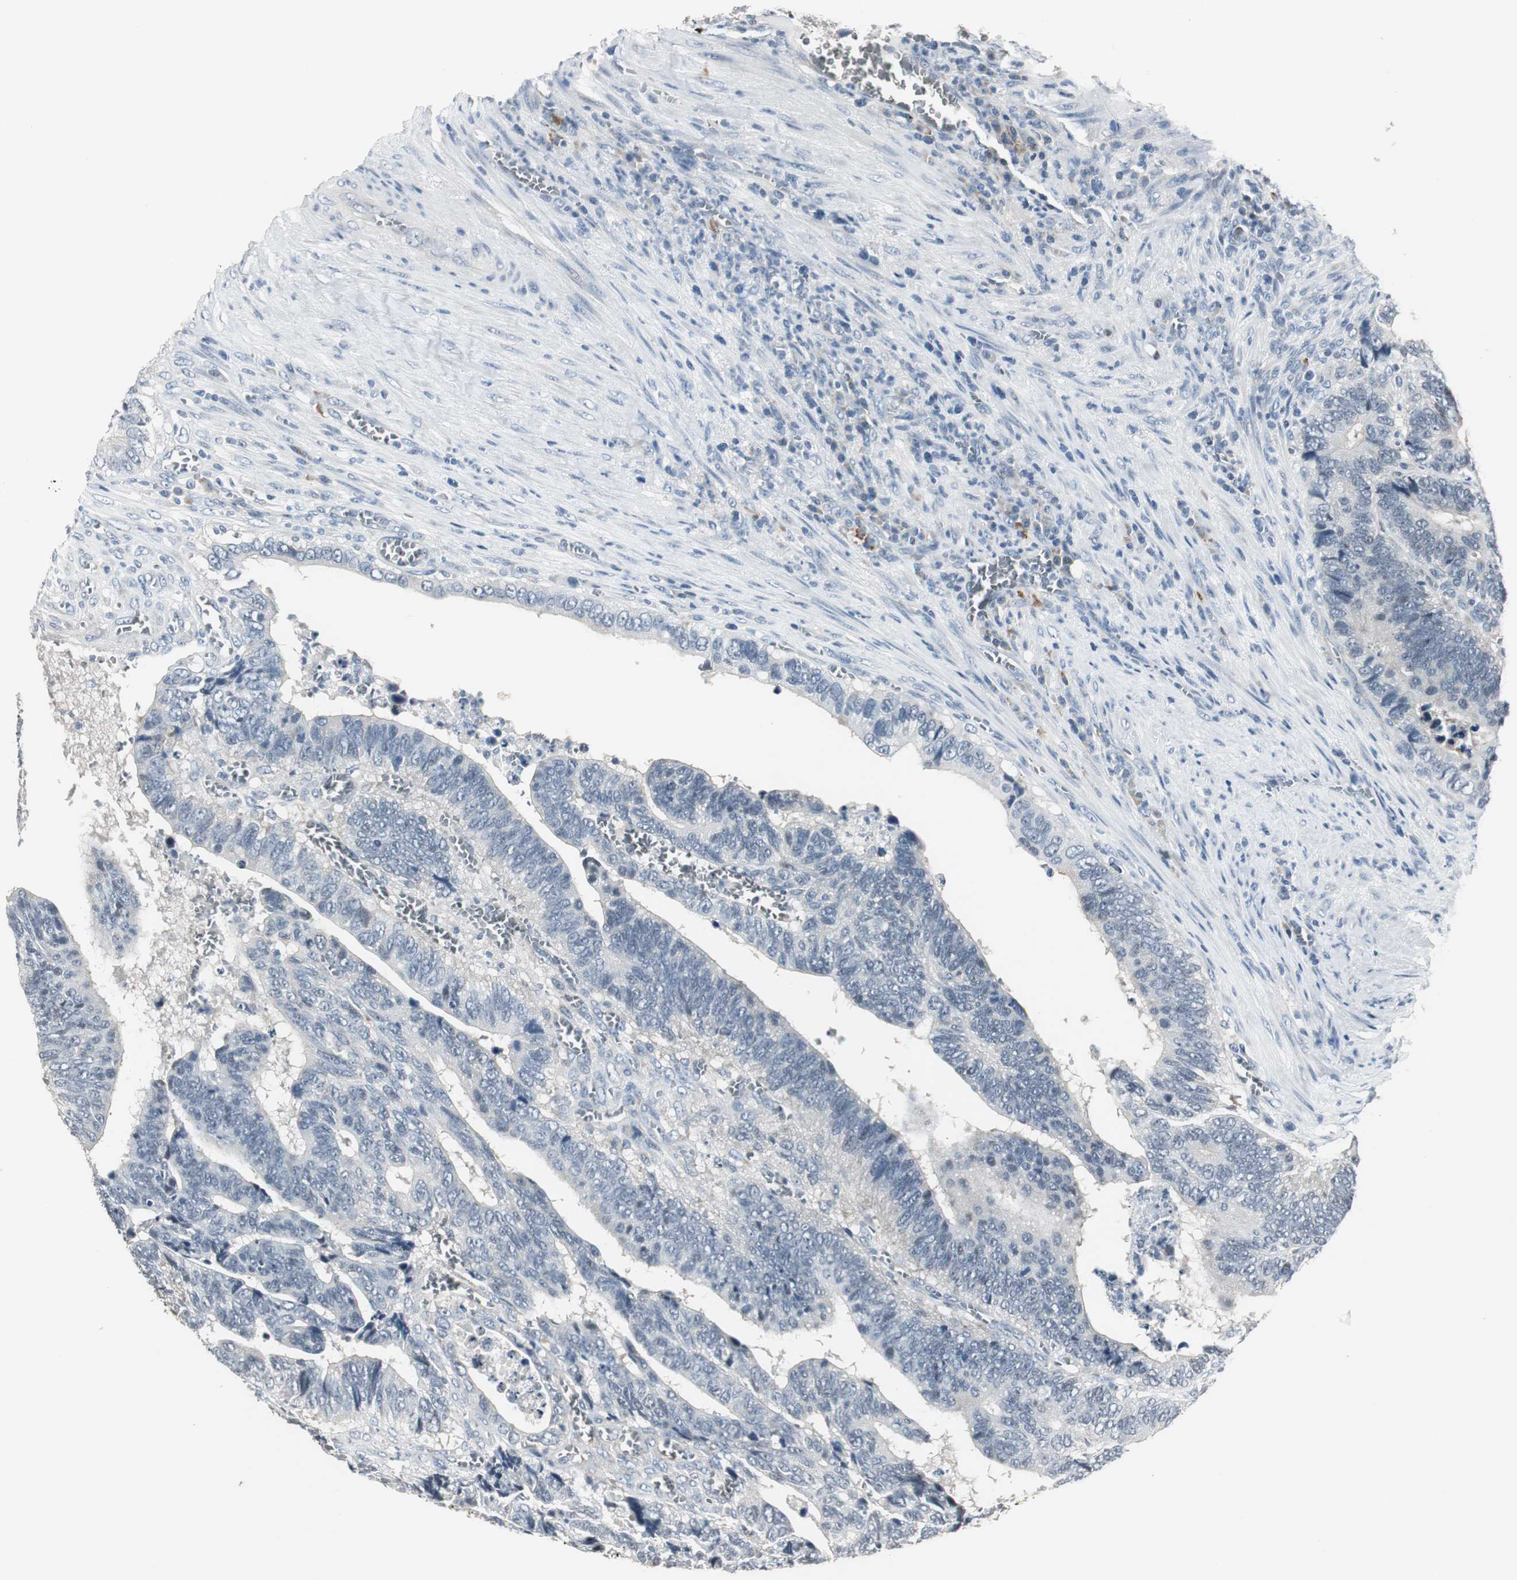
{"staining": {"intensity": "weak", "quantity": "<25%", "location": "cytoplasmic/membranous"}, "tissue": "colorectal cancer", "cell_type": "Tumor cells", "image_type": "cancer", "snomed": [{"axis": "morphology", "description": "Adenocarcinoma, NOS"}, {"axis": "topography", "description": "Colon"}], "caption": "Adenocarcinoma (colorectal) was stained to show a protein in brown. There is no significant expression in tumor cells.", "gene": "CCT5", "patient": {"sex": "male", "age": 72}}